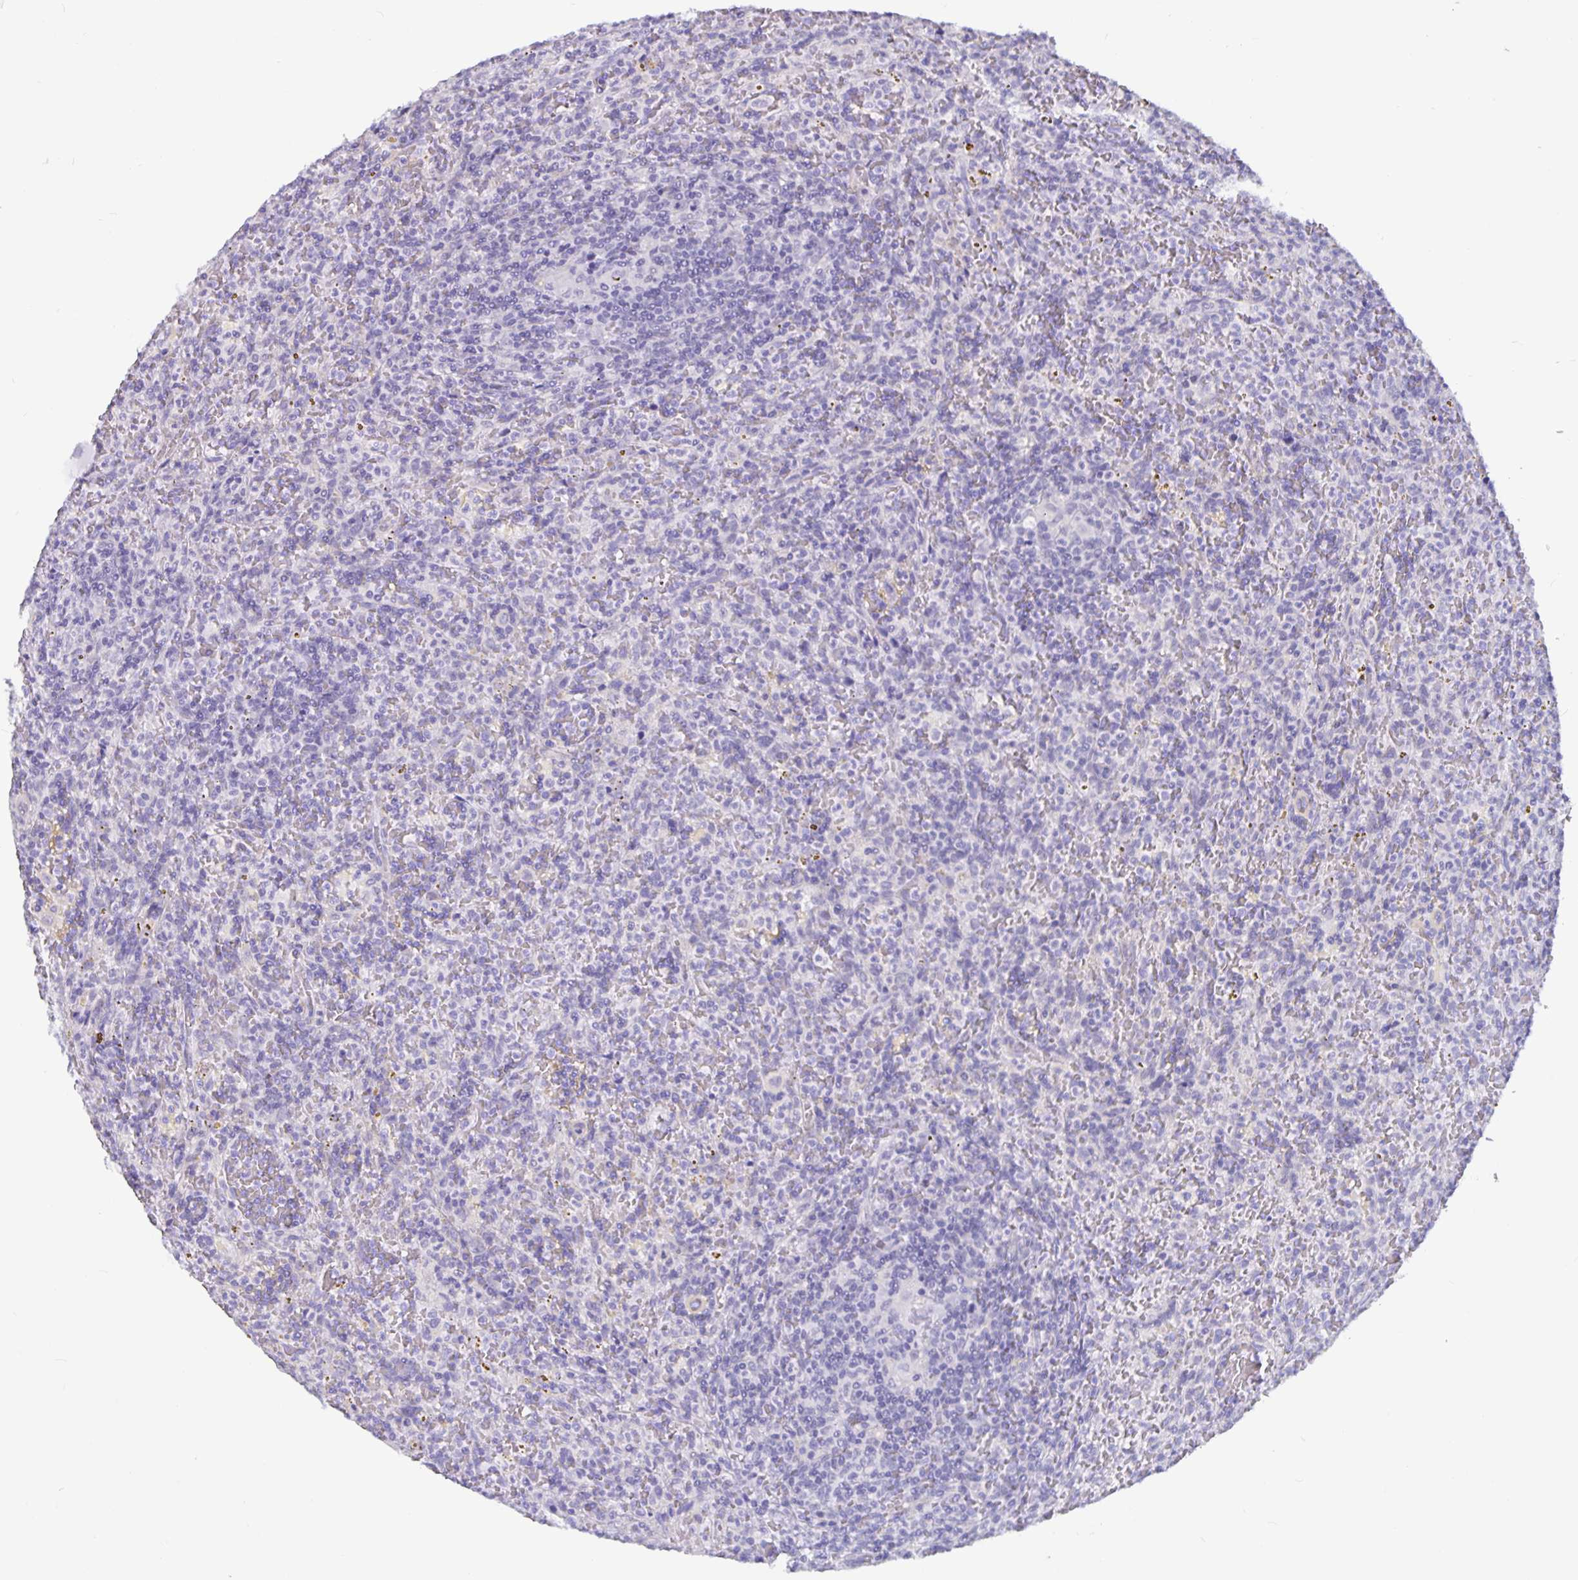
{"staining": {"intensity": "negative", "quantity": "none", "location": "none"}, "tissue": "lymphoma", "cell_type": "Tumor cells", "image_type": "cancer", "snomed": [{"axis": "morphology", "description": "Malignant lymphoma, non-Hodgkin's type, Low grade"}, {"axis": "topography", "description": "Spleen"}], "caption": "This histopathology image is of low-grade malignant lymphoma, non-Hodgkin's type stained with immunohistochemistry (IHC) to label a protein in brown with the nuclei are counter-stained blue. There is no staining in tumor cells.", "gene": "OLIG2", "patient": {"sex": "female", "age": 70}}